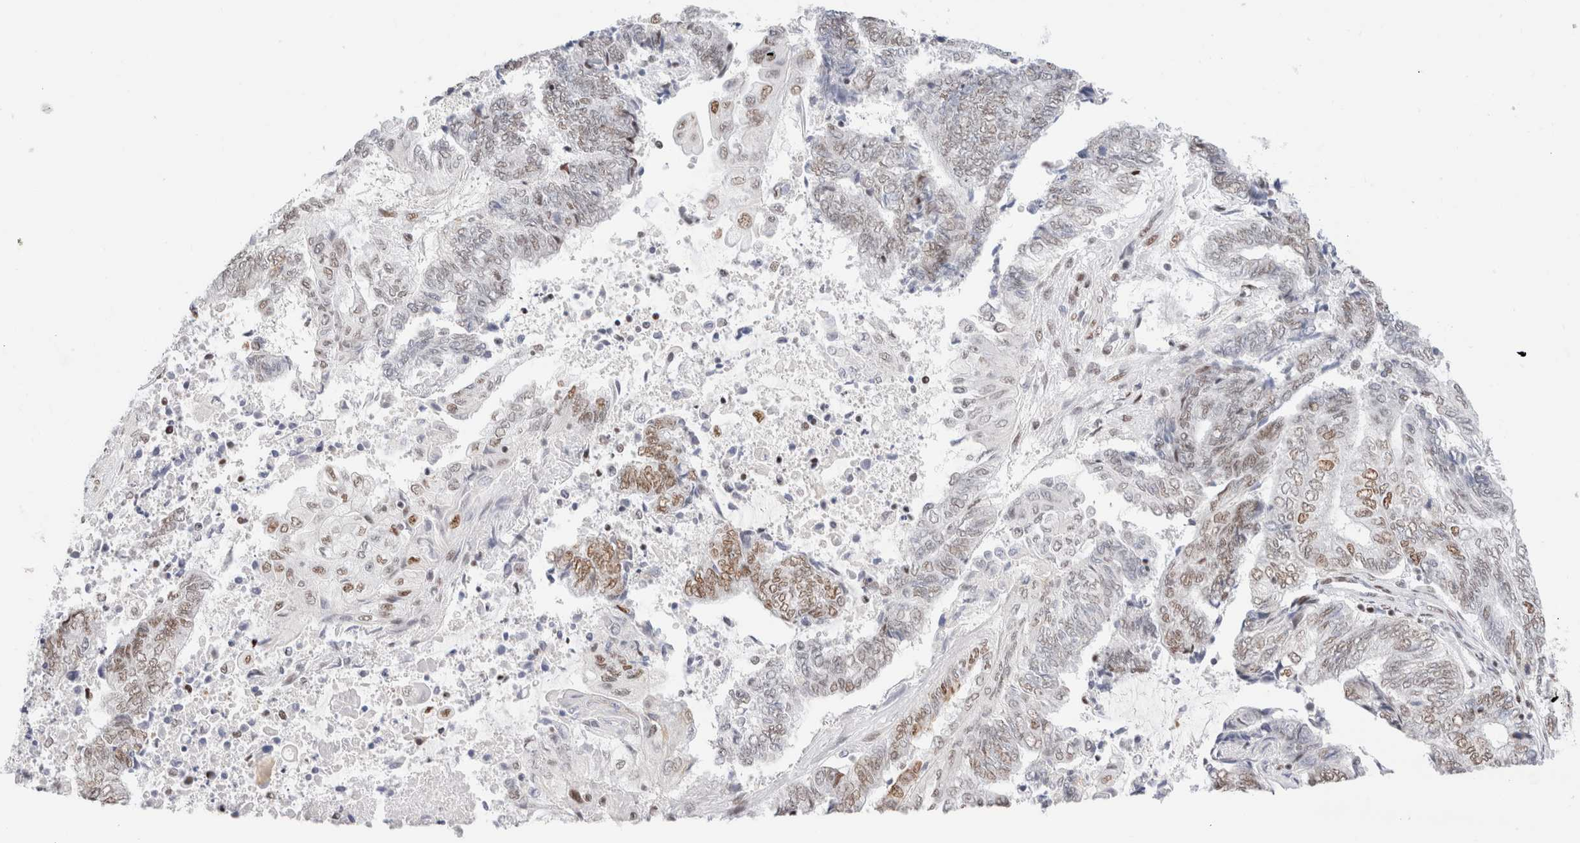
{"staining": {"intensity": "weak", "quantity": "<25%", "location": "nuclear"}, "tissue": "endometrial cancer", "cell_type": "Tumor cells", "image_type": "cancer", "snomed": [{"axis": "morphology", "description": "Adenocarcinoma, NOS"}, {"axis": "topography", "description": "Uterus"}, {"axis": "topography", "description": "Endometrium"}], "caption": "Human endometrial adenocarcinoma stained for a protein using immunohistochemistry reveals no positivity in tumor cells.", "gene": "ZNF282", "patient": {"sex": "female", "age": 70}}